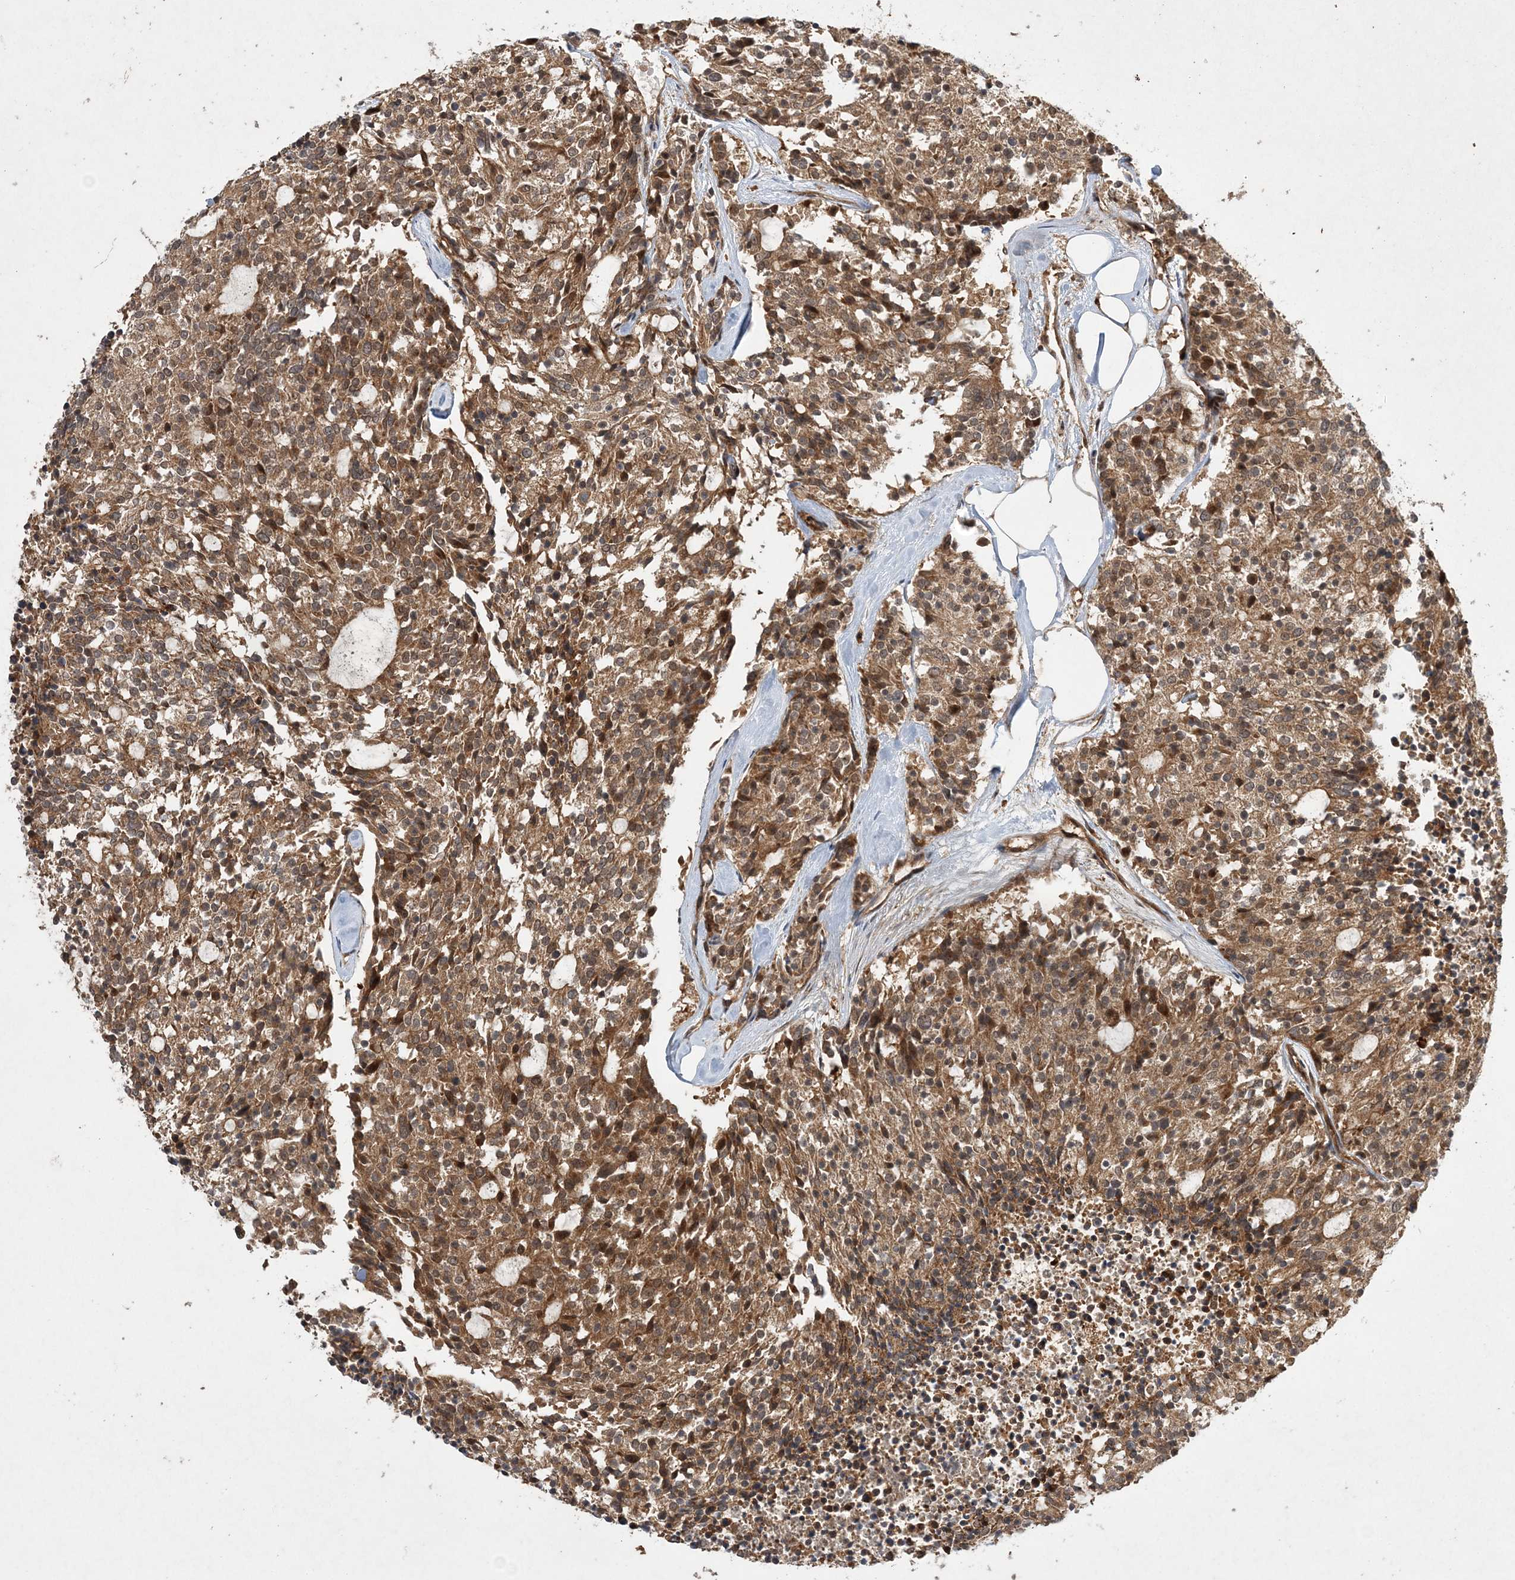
{"staining": {"intensity": "moderate", "quantity": ">75%", "location": "cytoplasmic/membranous,nuclear"}, "tissue": "carcinoid", "cell_type": "Tumor cells", "image_type": "cancer", "snomed": [{"axis": "morphology", "description": "Carcinoid, malignant, NOS"}, {"axis": "topography", "description": "Pancreas"}], "caption": "Immunohistochemistry (IHC) staining of malignant carcinoid, which displays medium levels of moderate cytoplasmic/membranous and nuclear expression in approximately >75% of tumor cells indicating moderate cytoplasmic/membranous and nuclear protein positivity. The staining was performed using DAB (brown) for protein detection and nuclei were counterstained in hematoxylin (blue).", "gene": "UBTD2", "patient": {"sex": "female", "age": 54}}